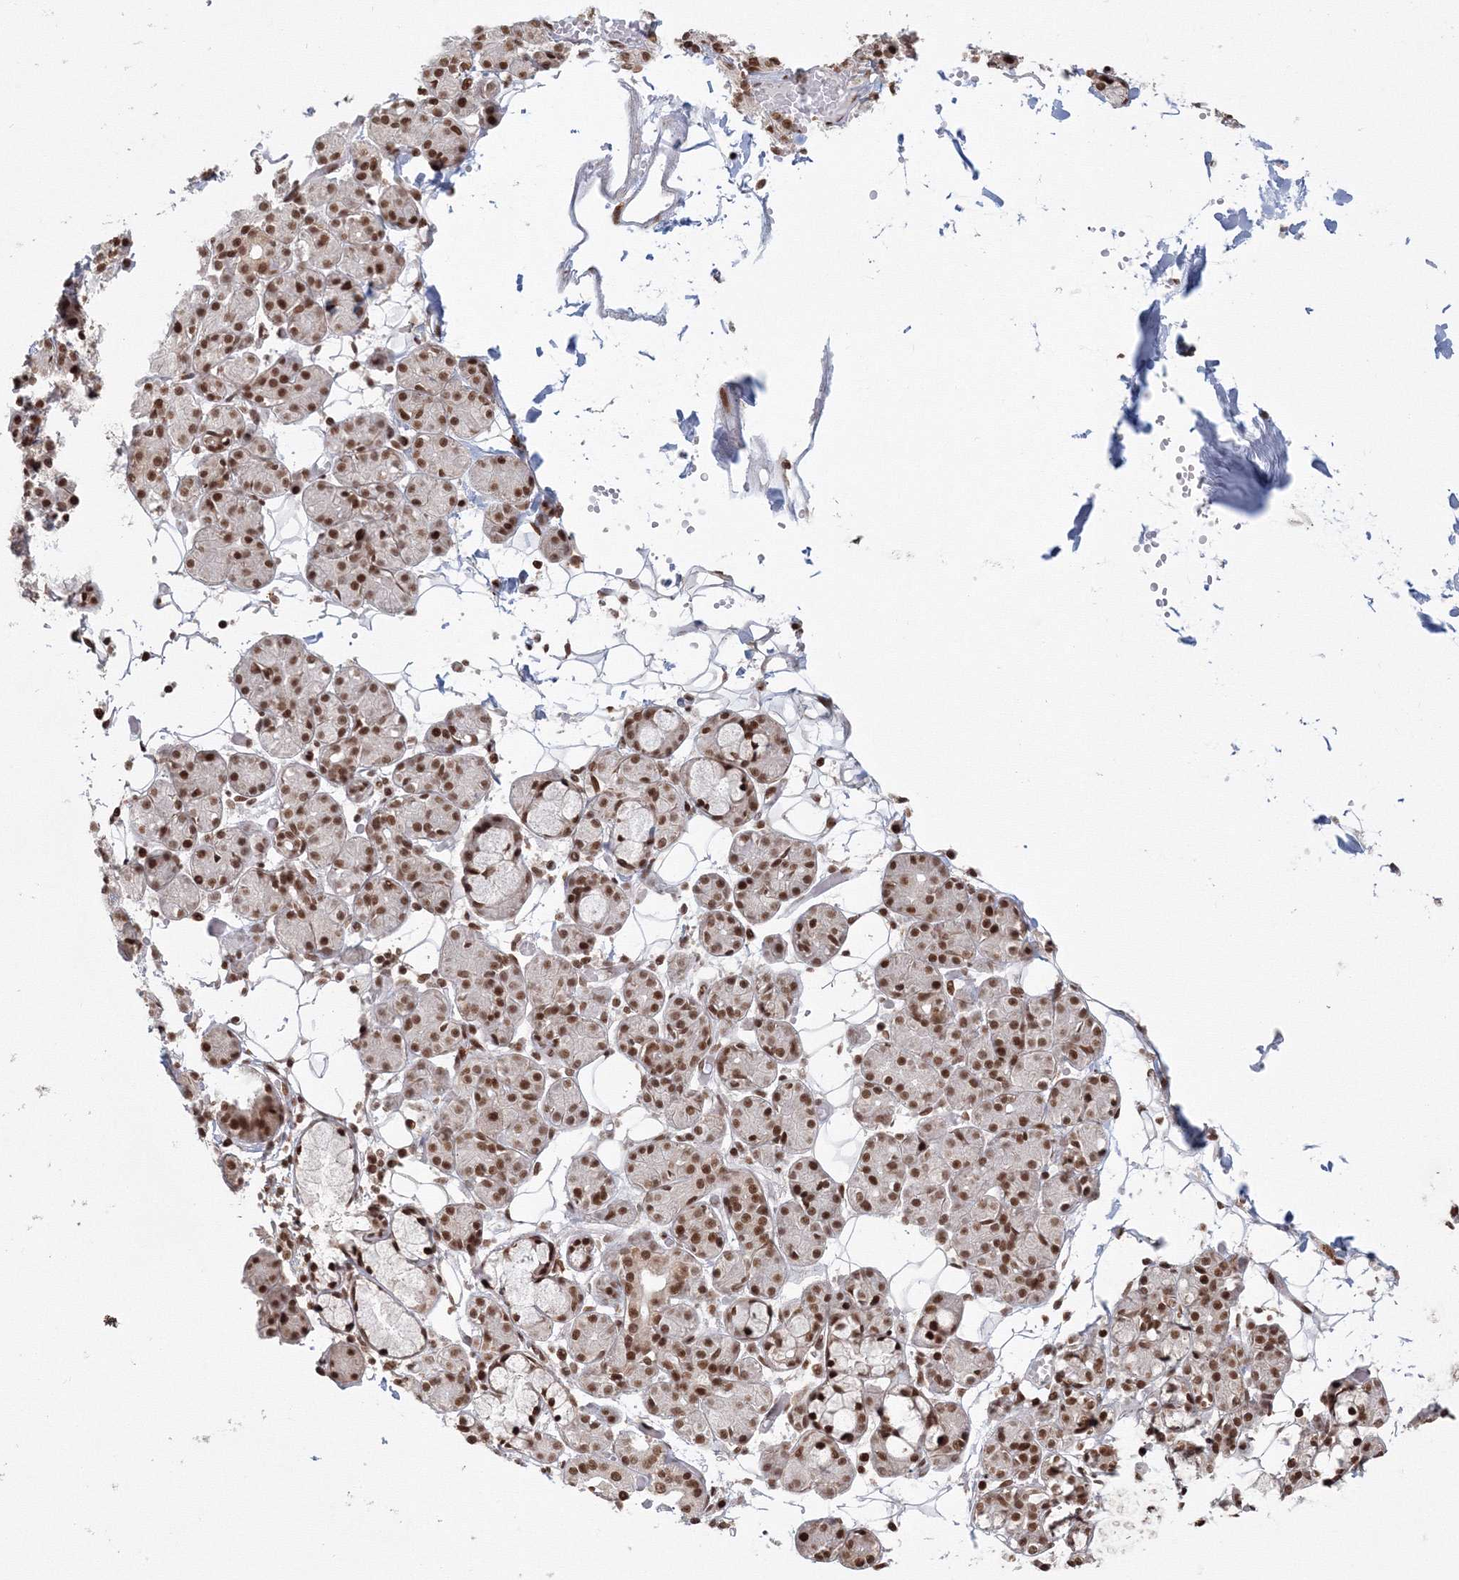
{"staining": {"intensity": "strong", "quantity": ">75%", "location": "nuclear"}, "tissue": "salivary gland", "cell_type": "Glandular cells", "image_type": "normal", "snomed": [{"axis": "morphology", "description": "Normal tissue, NOS"}, {"axis": "topography", "description": "Salivary gland"}], "caption": "Immunohistochemistry (IHC) of benign salivary gland reveals high levels of strong nuclear positivity in approximately >75% of glandular cells. The staining was performed using DAB (3,3'-diaminobenzidine) to visualize the protein expression in brown, while the nuclei were stained in blue with hematoxylin (Magnification: 20x).", "gene": "KIF20A", "patient": {"sex": "male", "age": 63}}